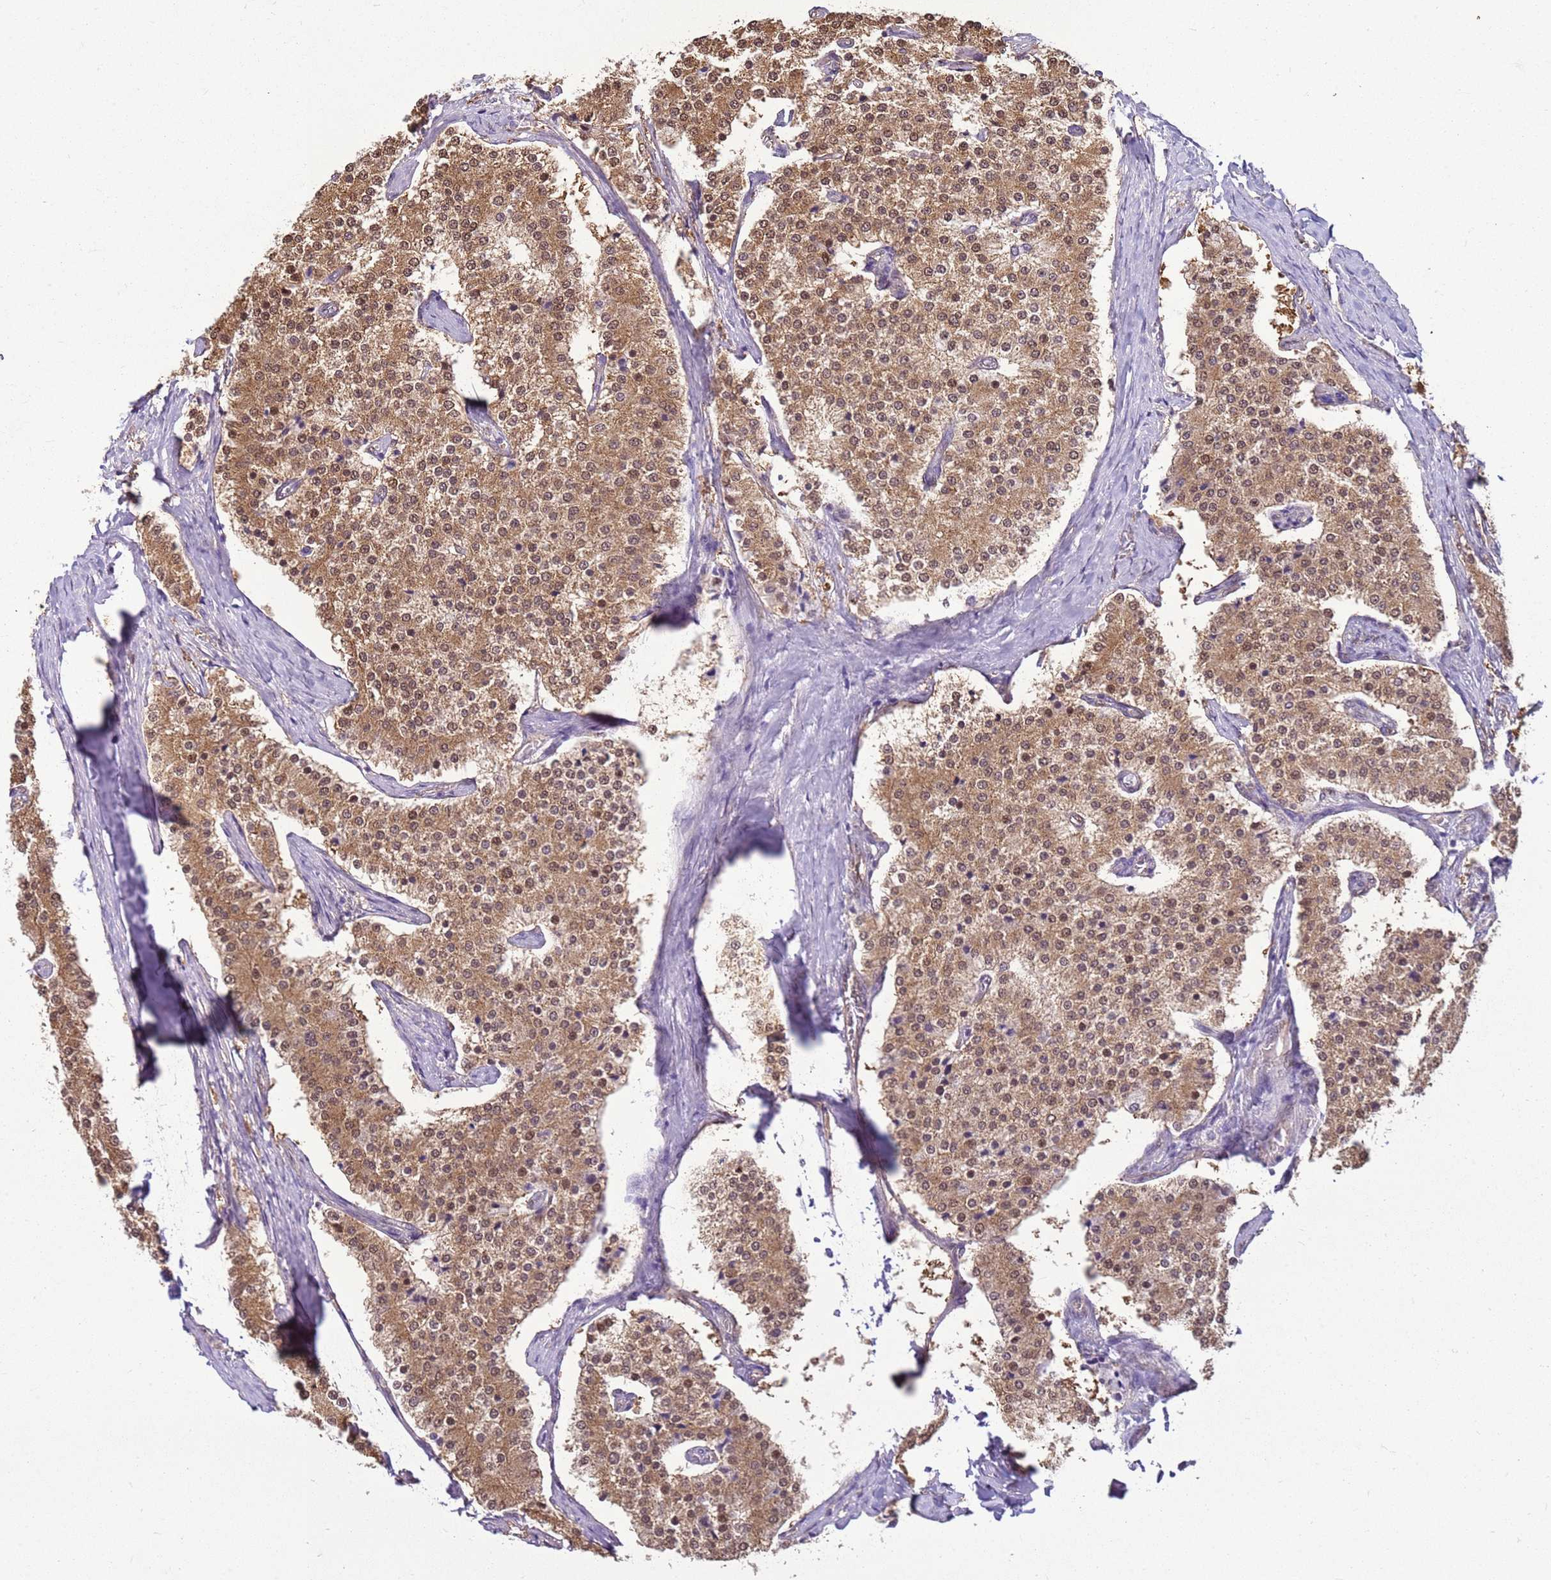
{"staining": {"intensity": "moderate", "quantity": ">75%", "location": "cytoplasmic/membranous,nuclear"}, "tissue": "carcinoid", "cell_type": "Tumor cells", "image_type": "cancer", "snomed": [{"axis": "morphology", "description": "Carcinoid, malignant, NOS"}, {"axis": "topography", "description": "Colon"}], "caption": "Brown immunohistochemical staining in human carcinoid (malignant) exhibits moderate cytoplasmic/membranous and nuclear expression in approximately >75% of tumor cells. (brown staining indicates protein expression, while blue staining denotes nuclei).", "gene": "YWHAE", "patient": {"sex": "female", "age": 52}}